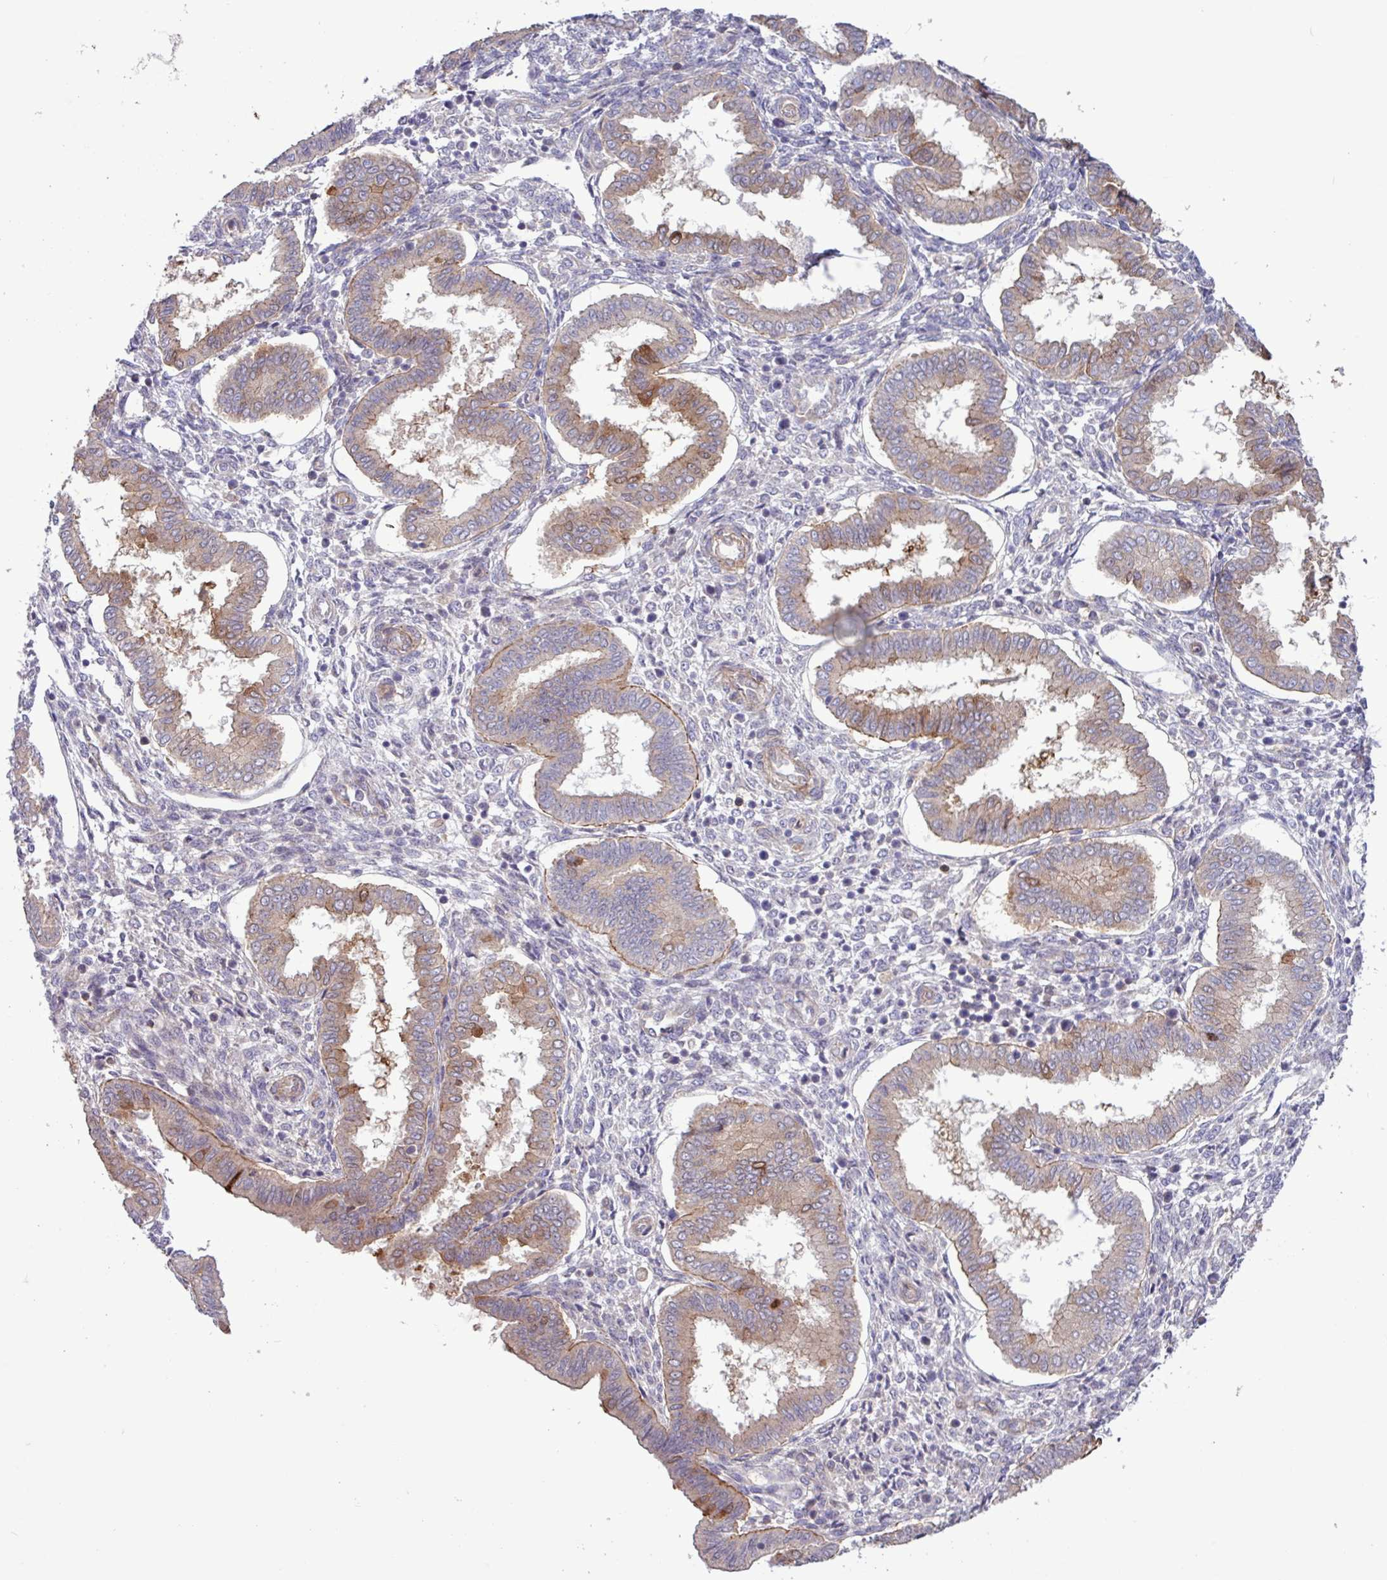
{"staining": {"intensity": "negative", "quantity": "none", "location": "none"}, "tissue": "endometrium", "cell_type": "Cells in endometrial stroma", "image_type": "normal", "snomed": [{"axis": "morphology", "description": "Normal tissue, NOS"}, {"axis": "topography", "description": "Endometrium"}], "caption": "This micrograph is of normal endometrium stained with IHC to label a protein in brown with the nuclei are counter-stained blue. There is no staining in cells in endometrial stroma. The staining is performed using DAB (3,3'-diaminobenzidine) brown chromogen with nuclei counter-stained in using hematoxylin.", "gene": "CNTRL", "patient": {"sex": "female", "age": 24}}